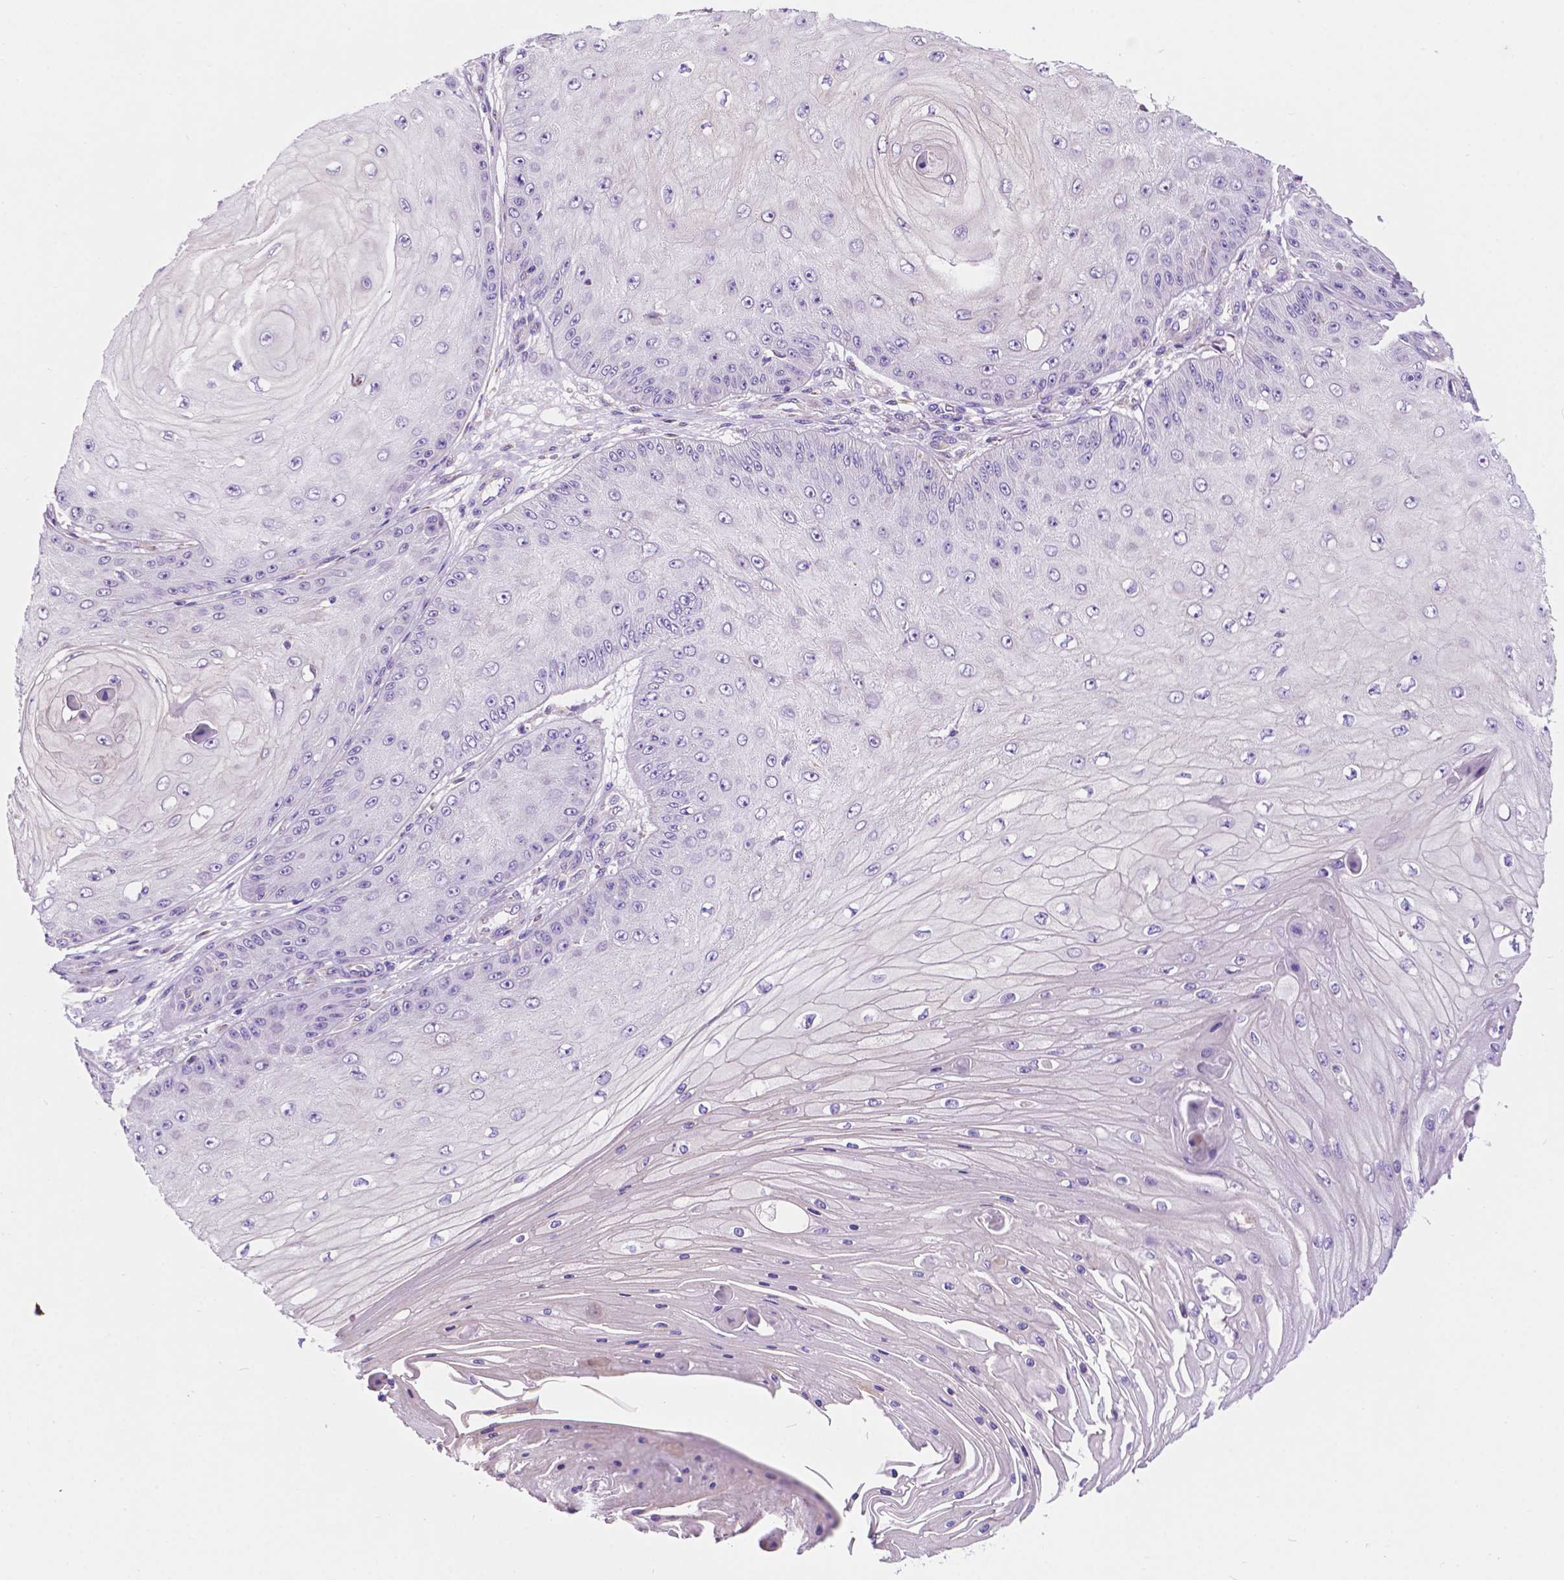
{"staining": {"intensity": "negative", "quantity": "none", "location": "none"}, "tissue": "skin cancer", "cell_type": "Tumor cells", "image_type": "cancer", "snomed": [{"axis": "morphology", "description": "Squamous cell carcinoma, NOS"}, {"axis": "topography", "description": "Skin"}], "caption": "This is an IHC histopathology image of human skin cancer (squamous cell carcinoma). There is no positivity in tumor cells.", "gene": "TRPV5", "patient": {"sex": "male", "age": 70}}